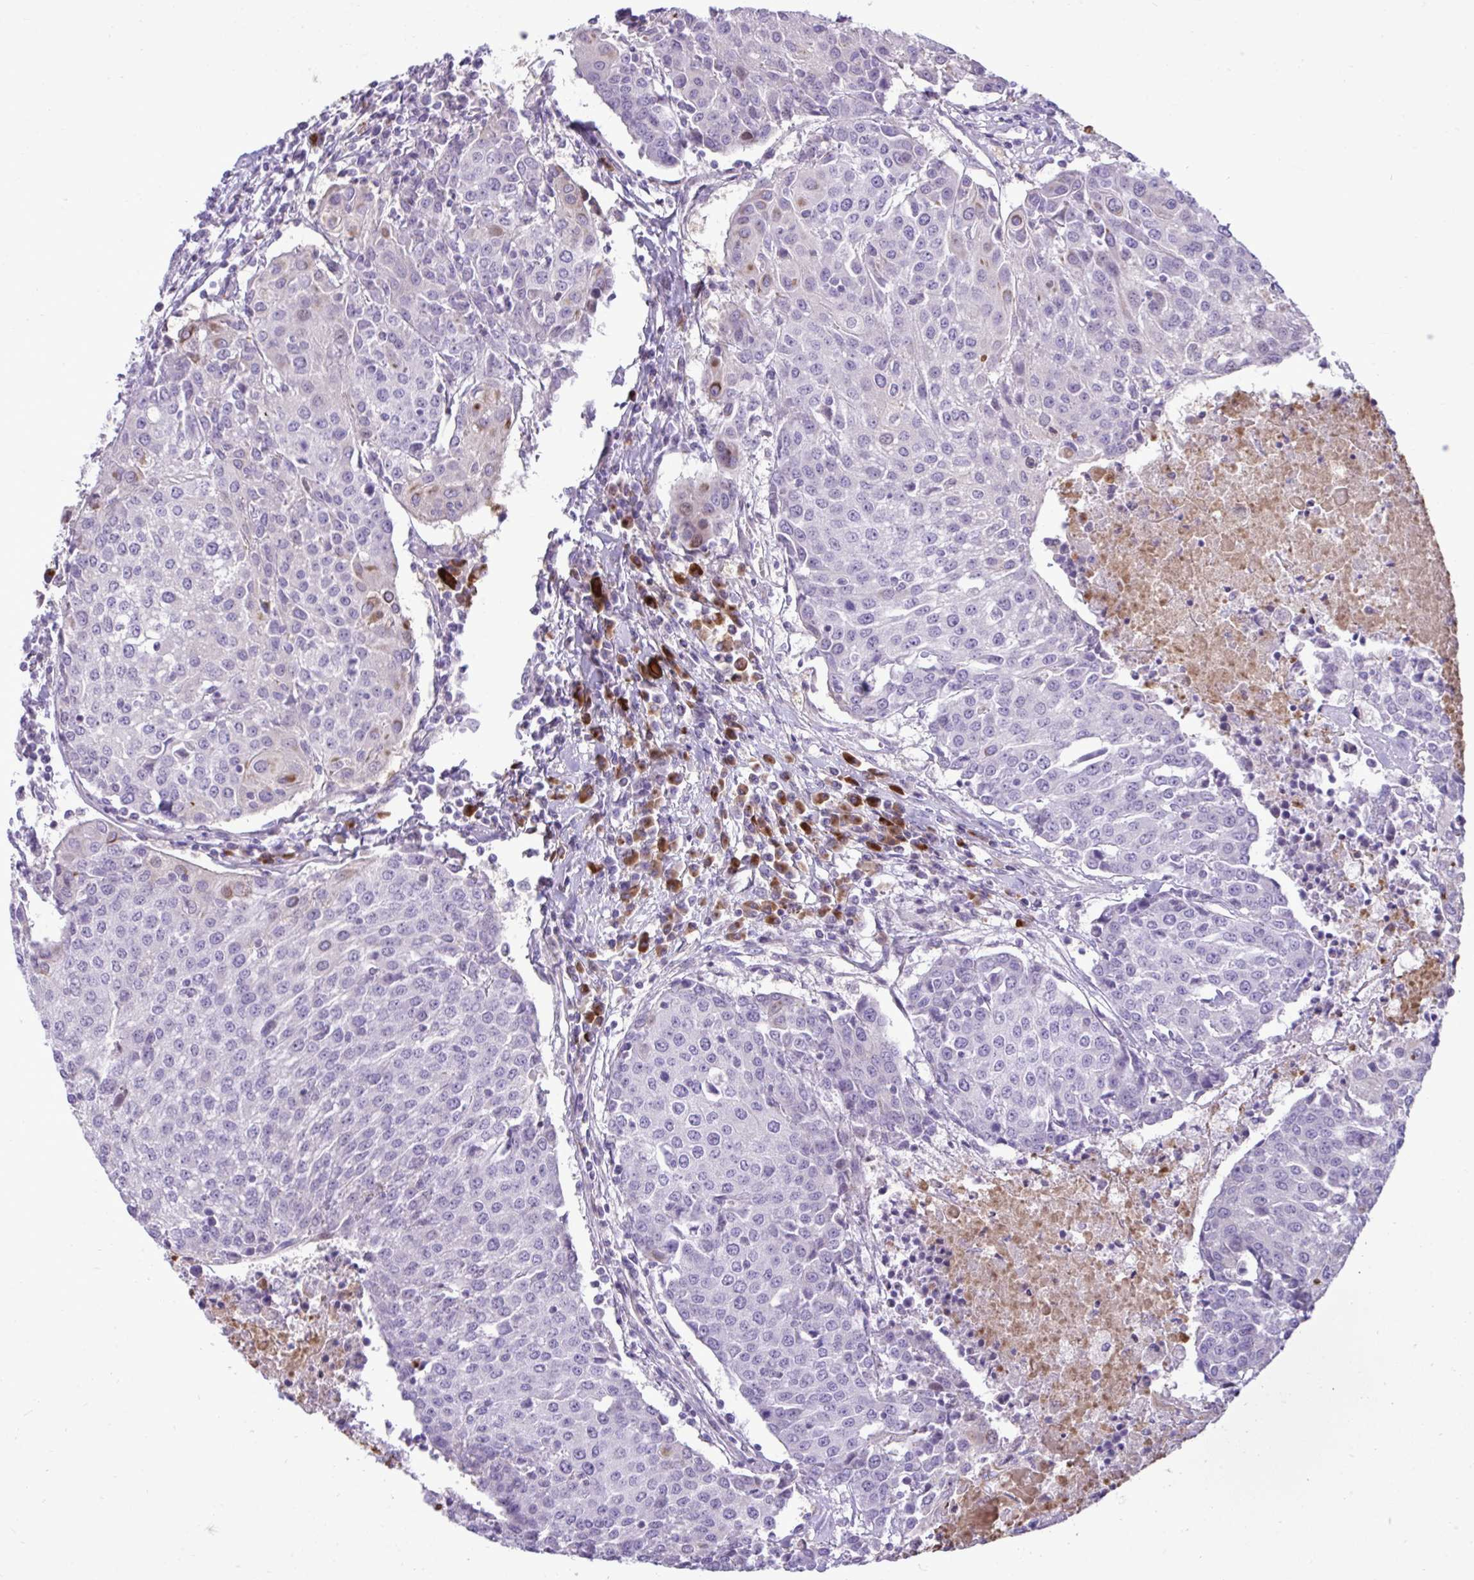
{"staining": {"intensity": "weak", "quantity": "<25%", "location": "cytoplasmic/membranous"}, "tissue": "urothelial cancer", "cell_type": "Tumor cells", "image_type": "cancer", "snomed": [{"axis": "morphology", "description": "Urothelial carcinoma, High grade"}, {"axis": "topography", "description": "Urinary bladder"}], "caption": "Immunohistochemistry (IHC) of high-grade urothelial carcinoma reveals no positivity in tumor cells.", "gene": "SPAG1", "patient": {"sex": "female", "age": 85}}